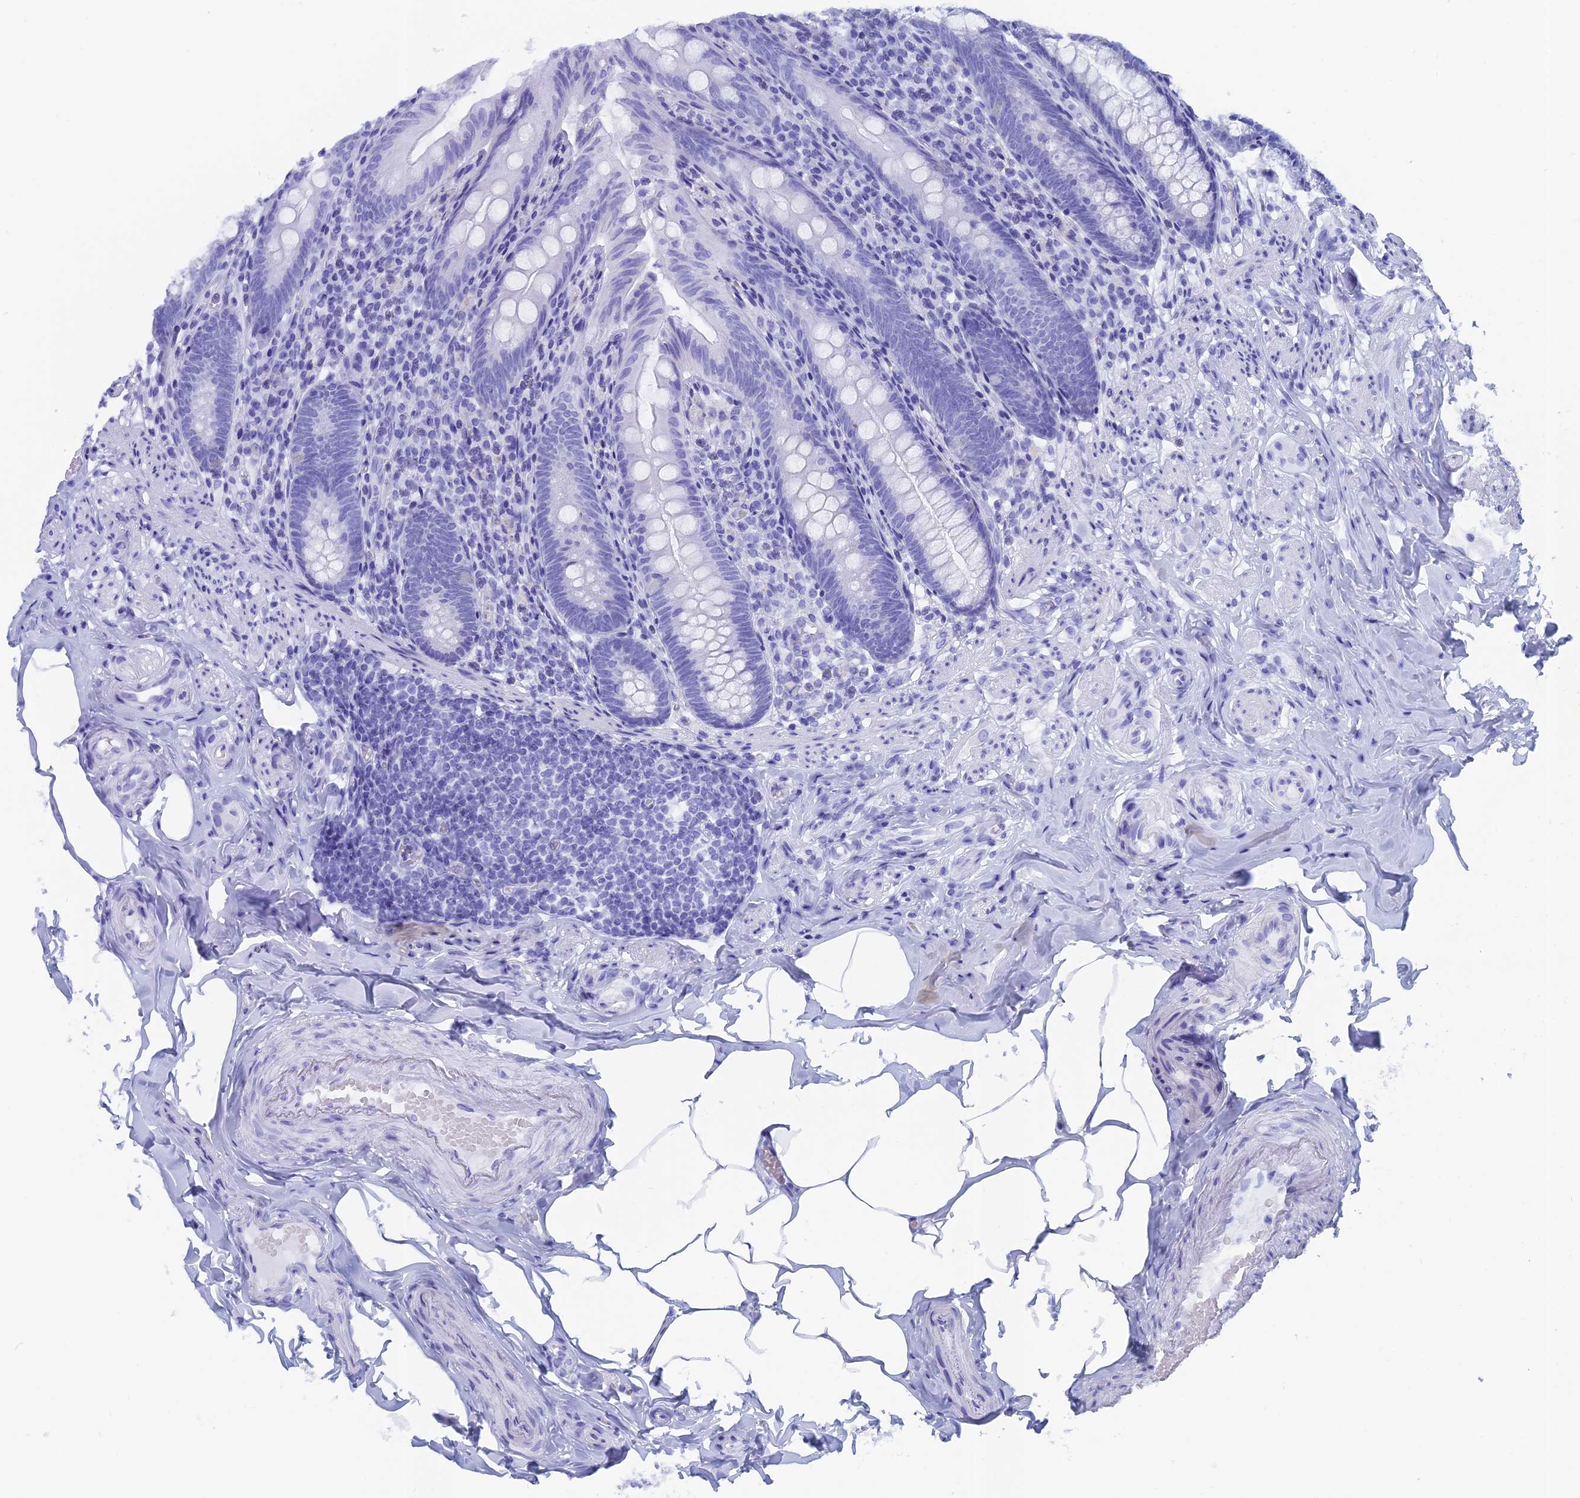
{"staining": {"intensity": "negative", "quantity": "none", "location": "none"}, "tissue": "appendix", "cell_type": "Glandular cells", "image_type": "normal", "snomed": [{"axis": "morphology", "description": "Normal tissue, NOS"}, {"axis": "topography", "description": "Appendix"}], "caption": "Immunohistochemical staining of unremarkable appendix demonstrates no significant staining in glandular cells.", "gene": "CAPS", "patient": {"sex": "male", "age": 55}}